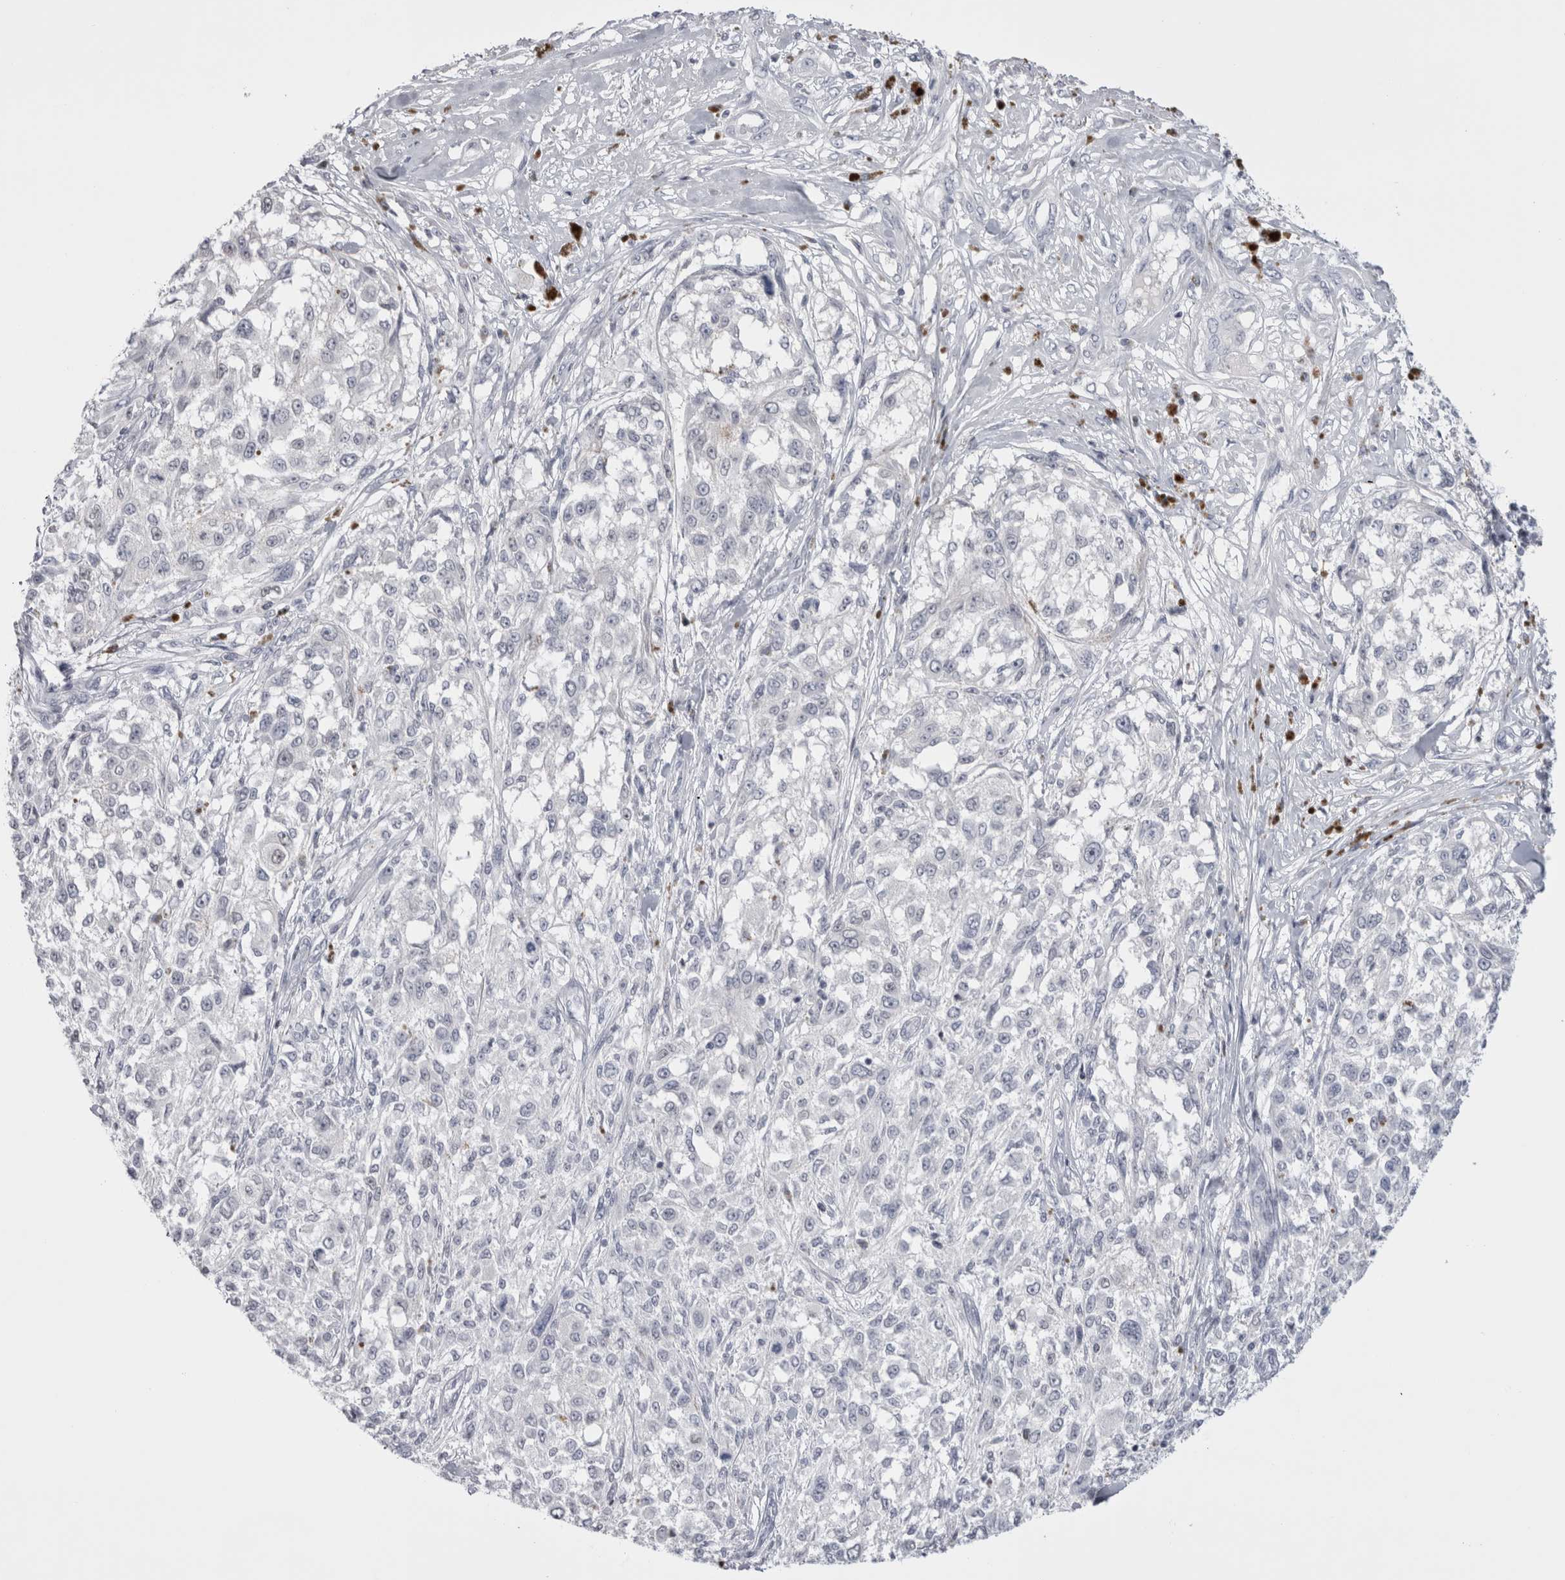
{"staining": {"intensity": "negative", "quantity": "none", "location": "none"}, "tissue": "melanoma", "cell_type": "Tumor cells", "image_type": "cancer", "snomed": [{"axis": "morphology", "description": "Necrosis, NOS"}, {"axis": "morphology", "description": "Malignant melanoma, NOS"}, {"axis": "topography", "description": "Skin"}], "caption": "Immunohistochemistry (IHC) micrograph of neoplastic tissue: melanoma stained with DAB (3,3'-diaminobenzidine) displays no significant protein positivity in tumor cells.", "gene": "FNDC8", "patient": {"sex": "female", "age": 87}}